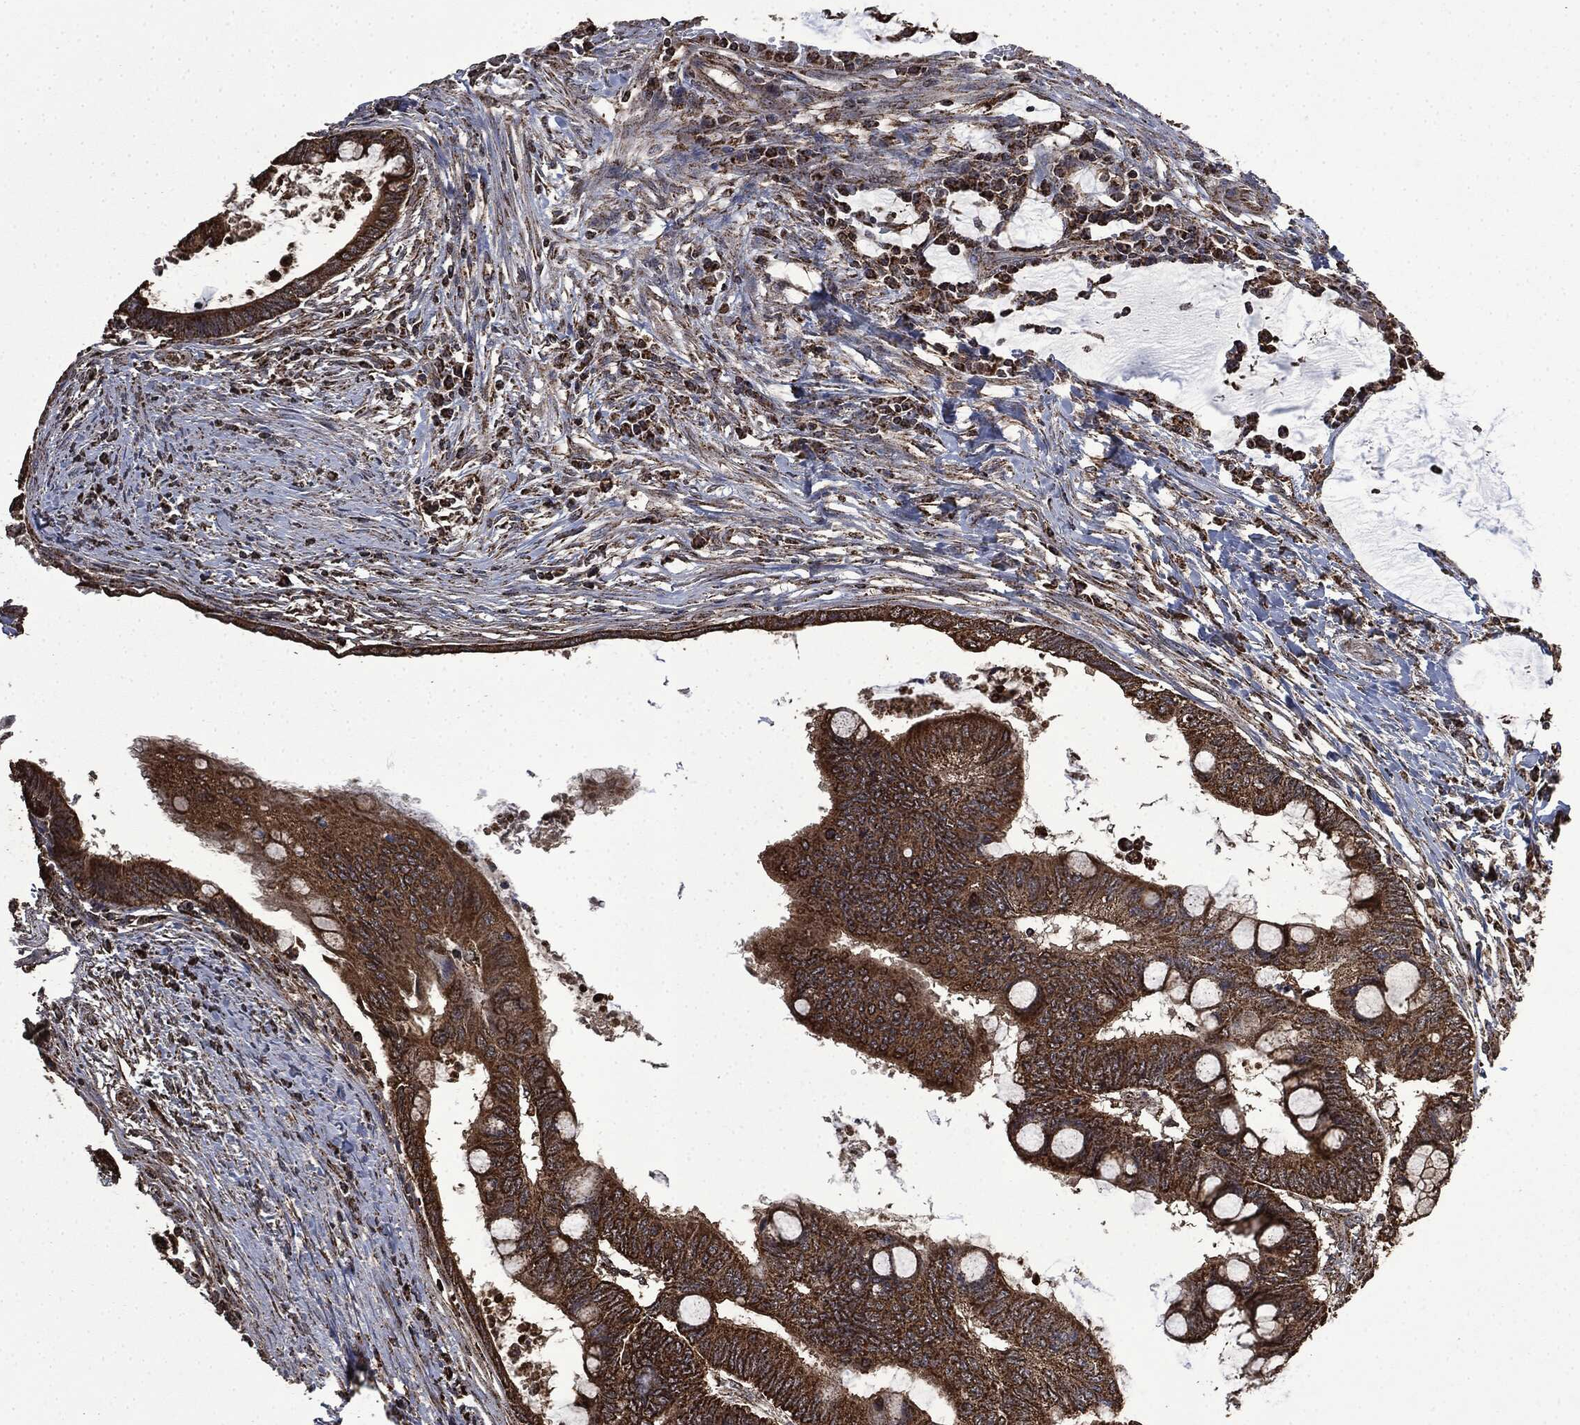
{"staining": {"intensity": "strong", "quantity": ">75%", "location": "cytoplasmic/membranous"}, "tissue": "colorectal cancer", "cell_type": "Tumor cells", "image_type": "cancer", "snomed": [{"axis": "morphology", "description": "Normal tissue, NOS"}, {"axis": "morphology", "description": "Adenocarcinoma, NOS"}, {"axis": "topography", "description": "Rectum"}, {"axis": "topography", "description": "Peripheral nerve tissue"}], "caption": "Colorectal cancer (adenocarcinoma) tissue reveals strong cytoplasmic/membranous positivity in about >75% of tumor cells (DAB (3,3'-diaminobenzidine) IHC with brightfield microscopy, high magnification).", "gene": "LIG3", "patient": {"sex": "male", "age": 92}}